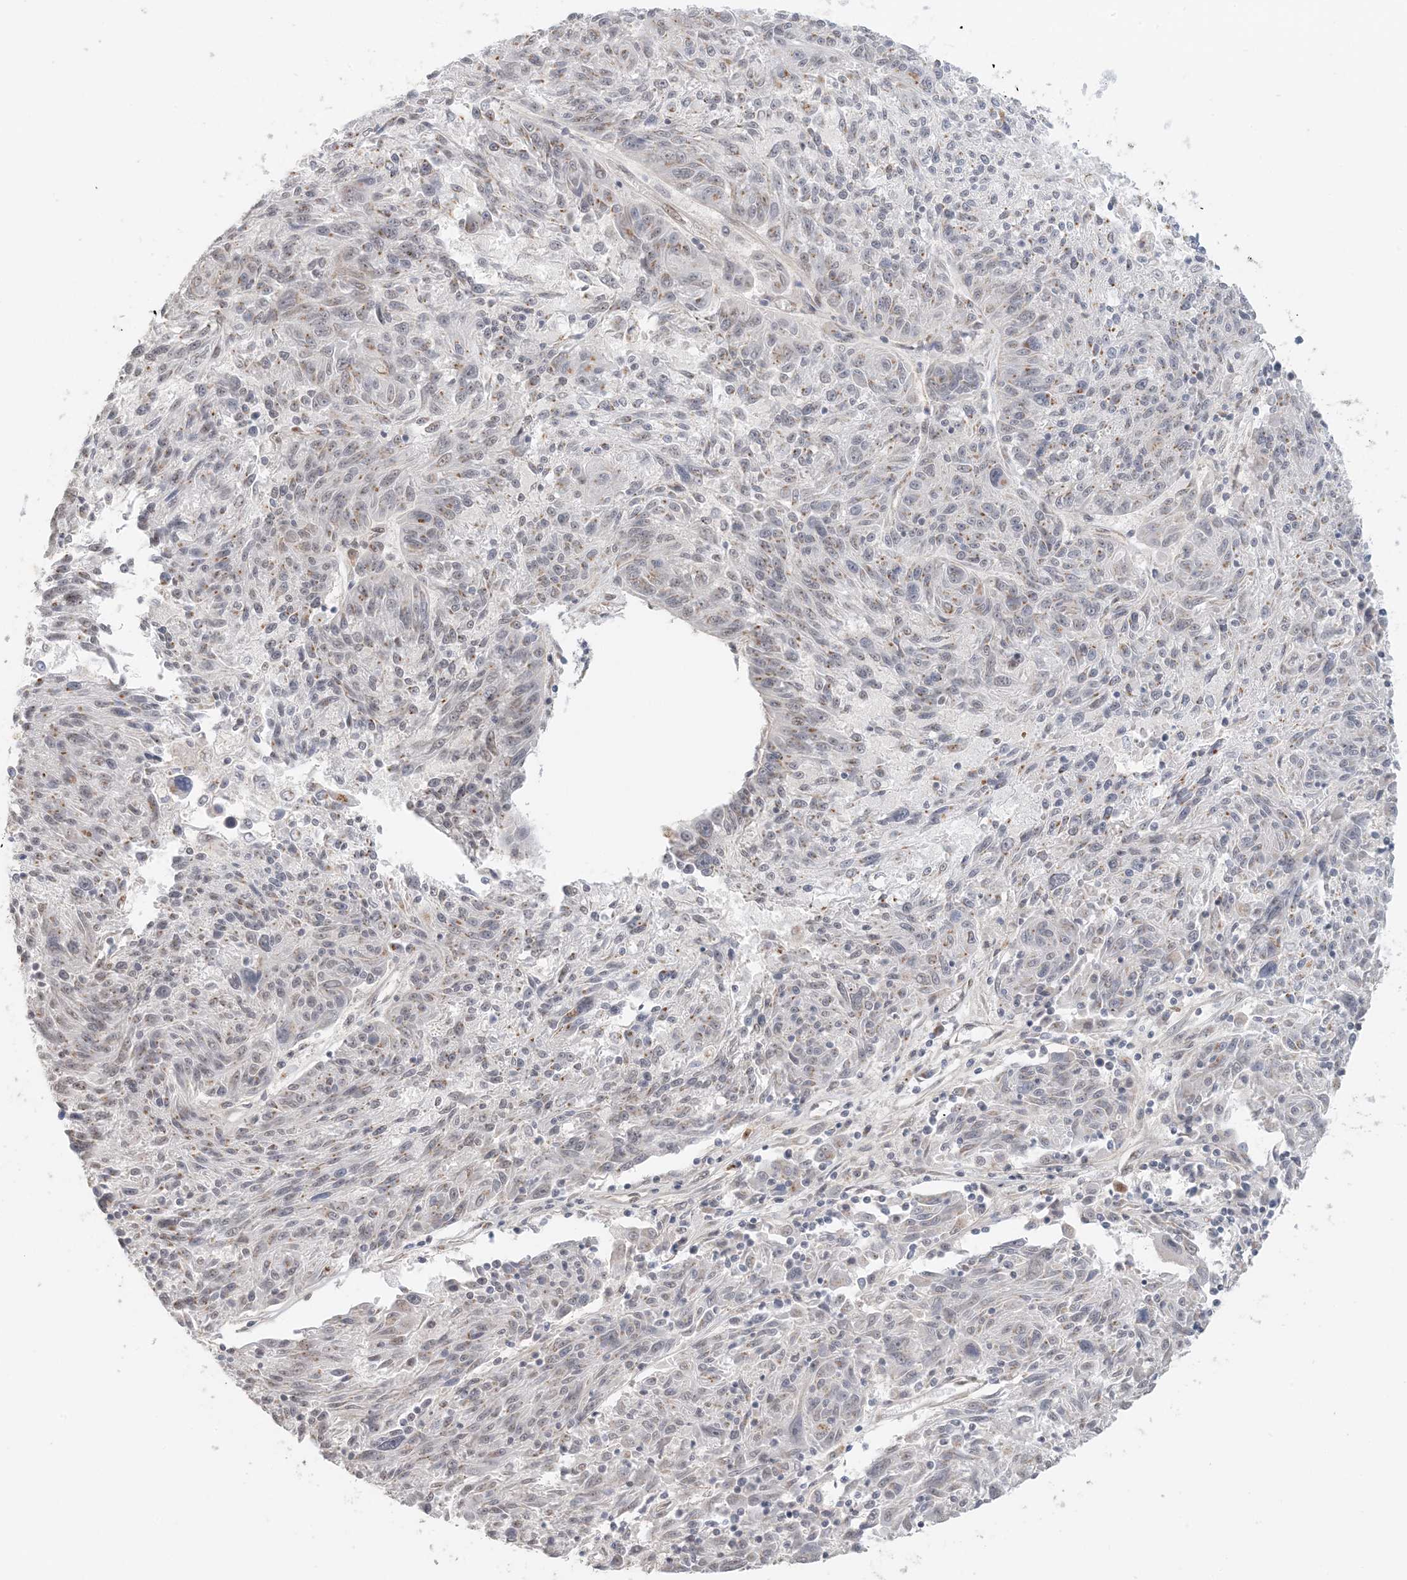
{"staining": {"intensity": "weak", "quantity": "25%-75%", "location": "cytoplasmic/membranous"}, "tissue": "melanoma", "cell_type": "Tumor cells", "image_type": "cancer", "snomed": [{"axis": "morphology", "description": "Malignant melanoma, NOS"}, {"axis": "topography", "description": "Skin"}], "caption": "High-power microscopy captured an immunohistochemistry photomicrograph of melanoma, revealing weak cytoplasmic/membranous expression in about 25%-75% of tumor cells. (DAB = brown stain, brightfield microscopy at high magnification).", "gene": "ZCCHC4", "patient": {"sex": "male", "age": 53}}